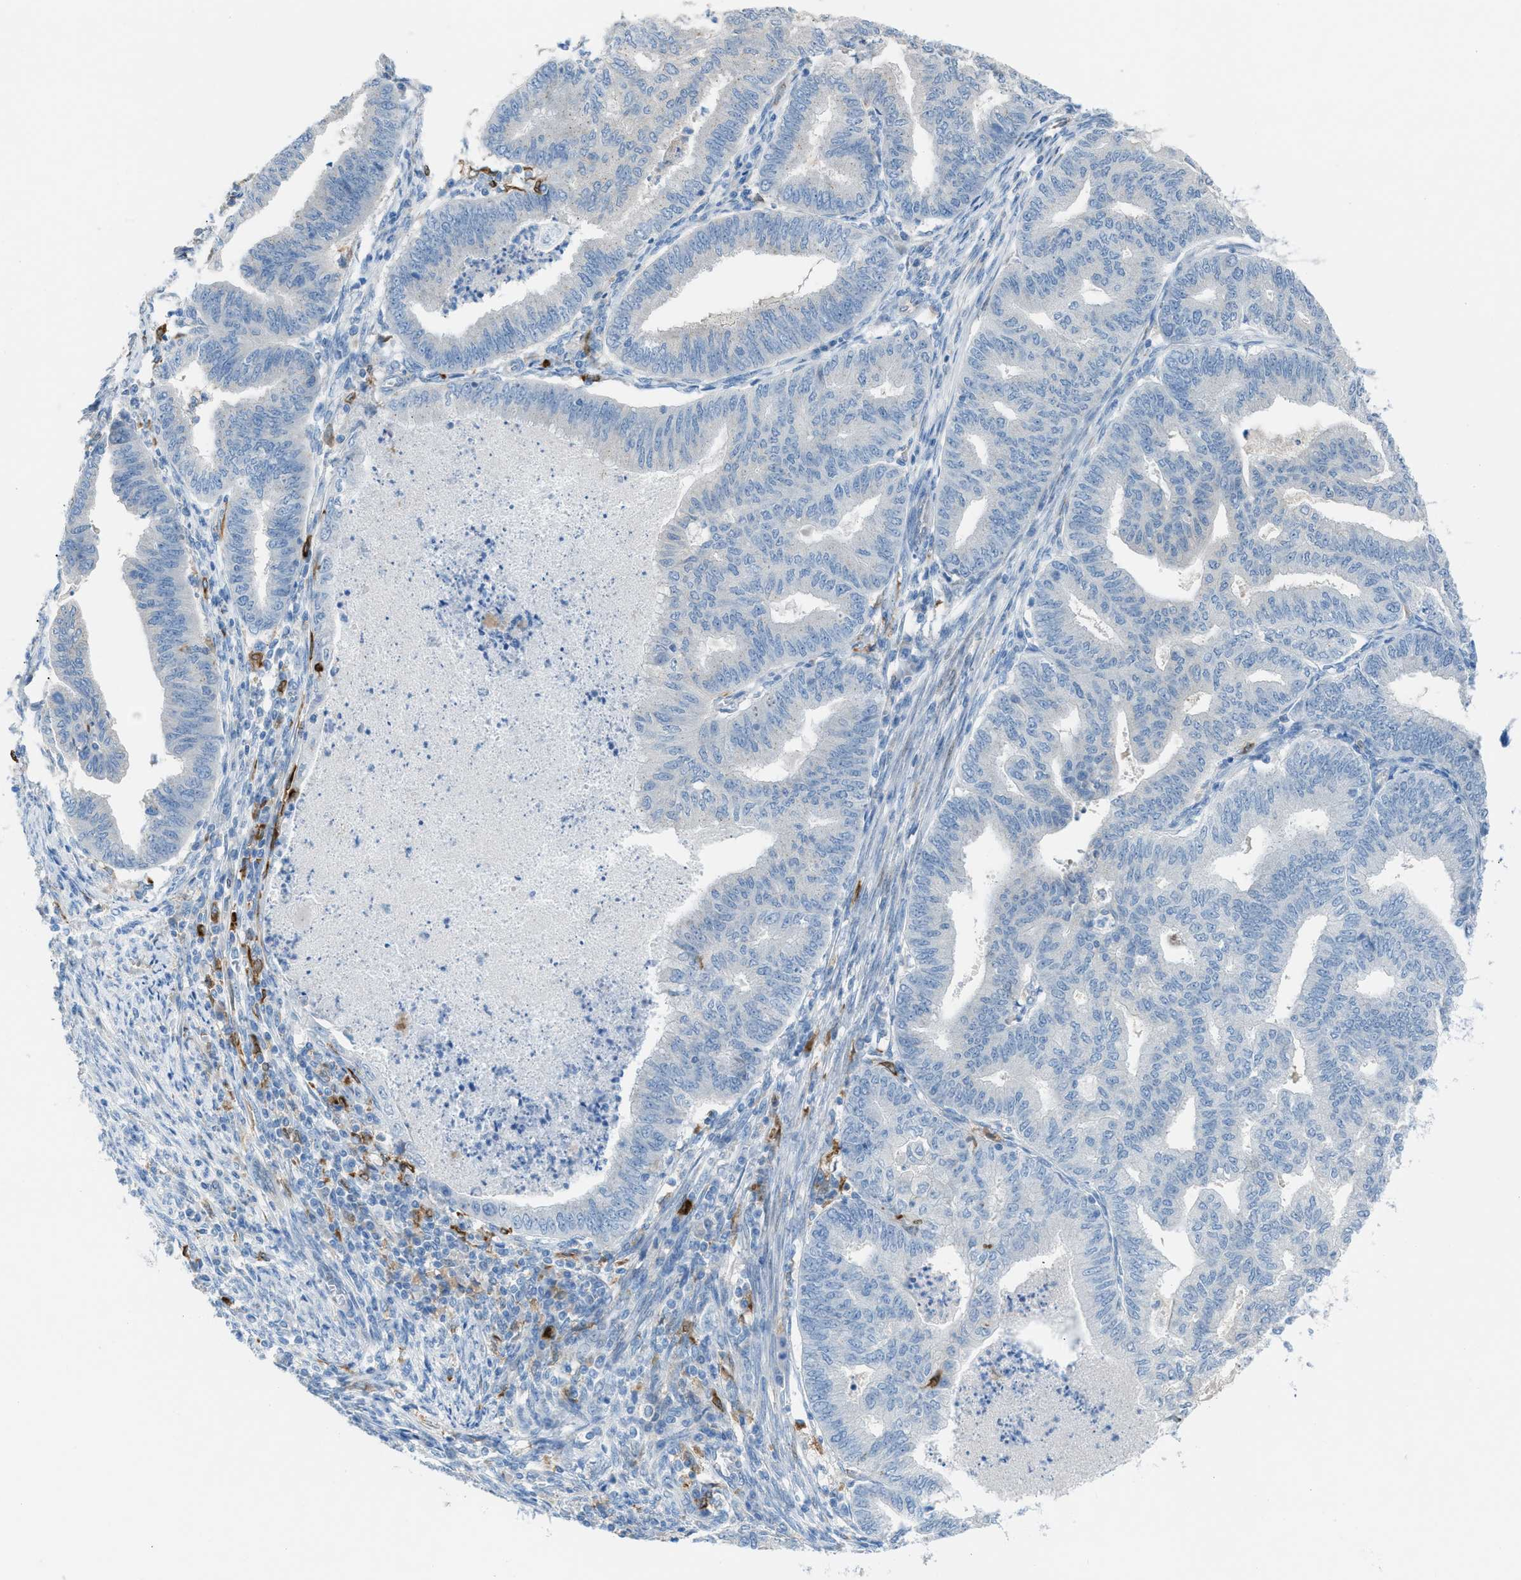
{"staining": {"intensity": "negative", "quantity": "none", "location": "none"}, "tissue": "endometrial cancer", "cell_type": "Tumor cells", "image_type": "cancer", "snomed": [{"axis": "morphology", "description": "Polyp, NOS"}, {"axis": "morphology", "description": "Adenocarcinoma, NOS"}, {"axis": "morphology", "description": "Adenoma, NOS"}, {"axis": "topography", "description": "Endometrium"}], "caption": "Polyp (endometrial) was stained to show a protein in brown. There is no significant positivity in tumor cells.", "gene": "CLEC10A", "patient": {"sex": "female", "age": 79}}